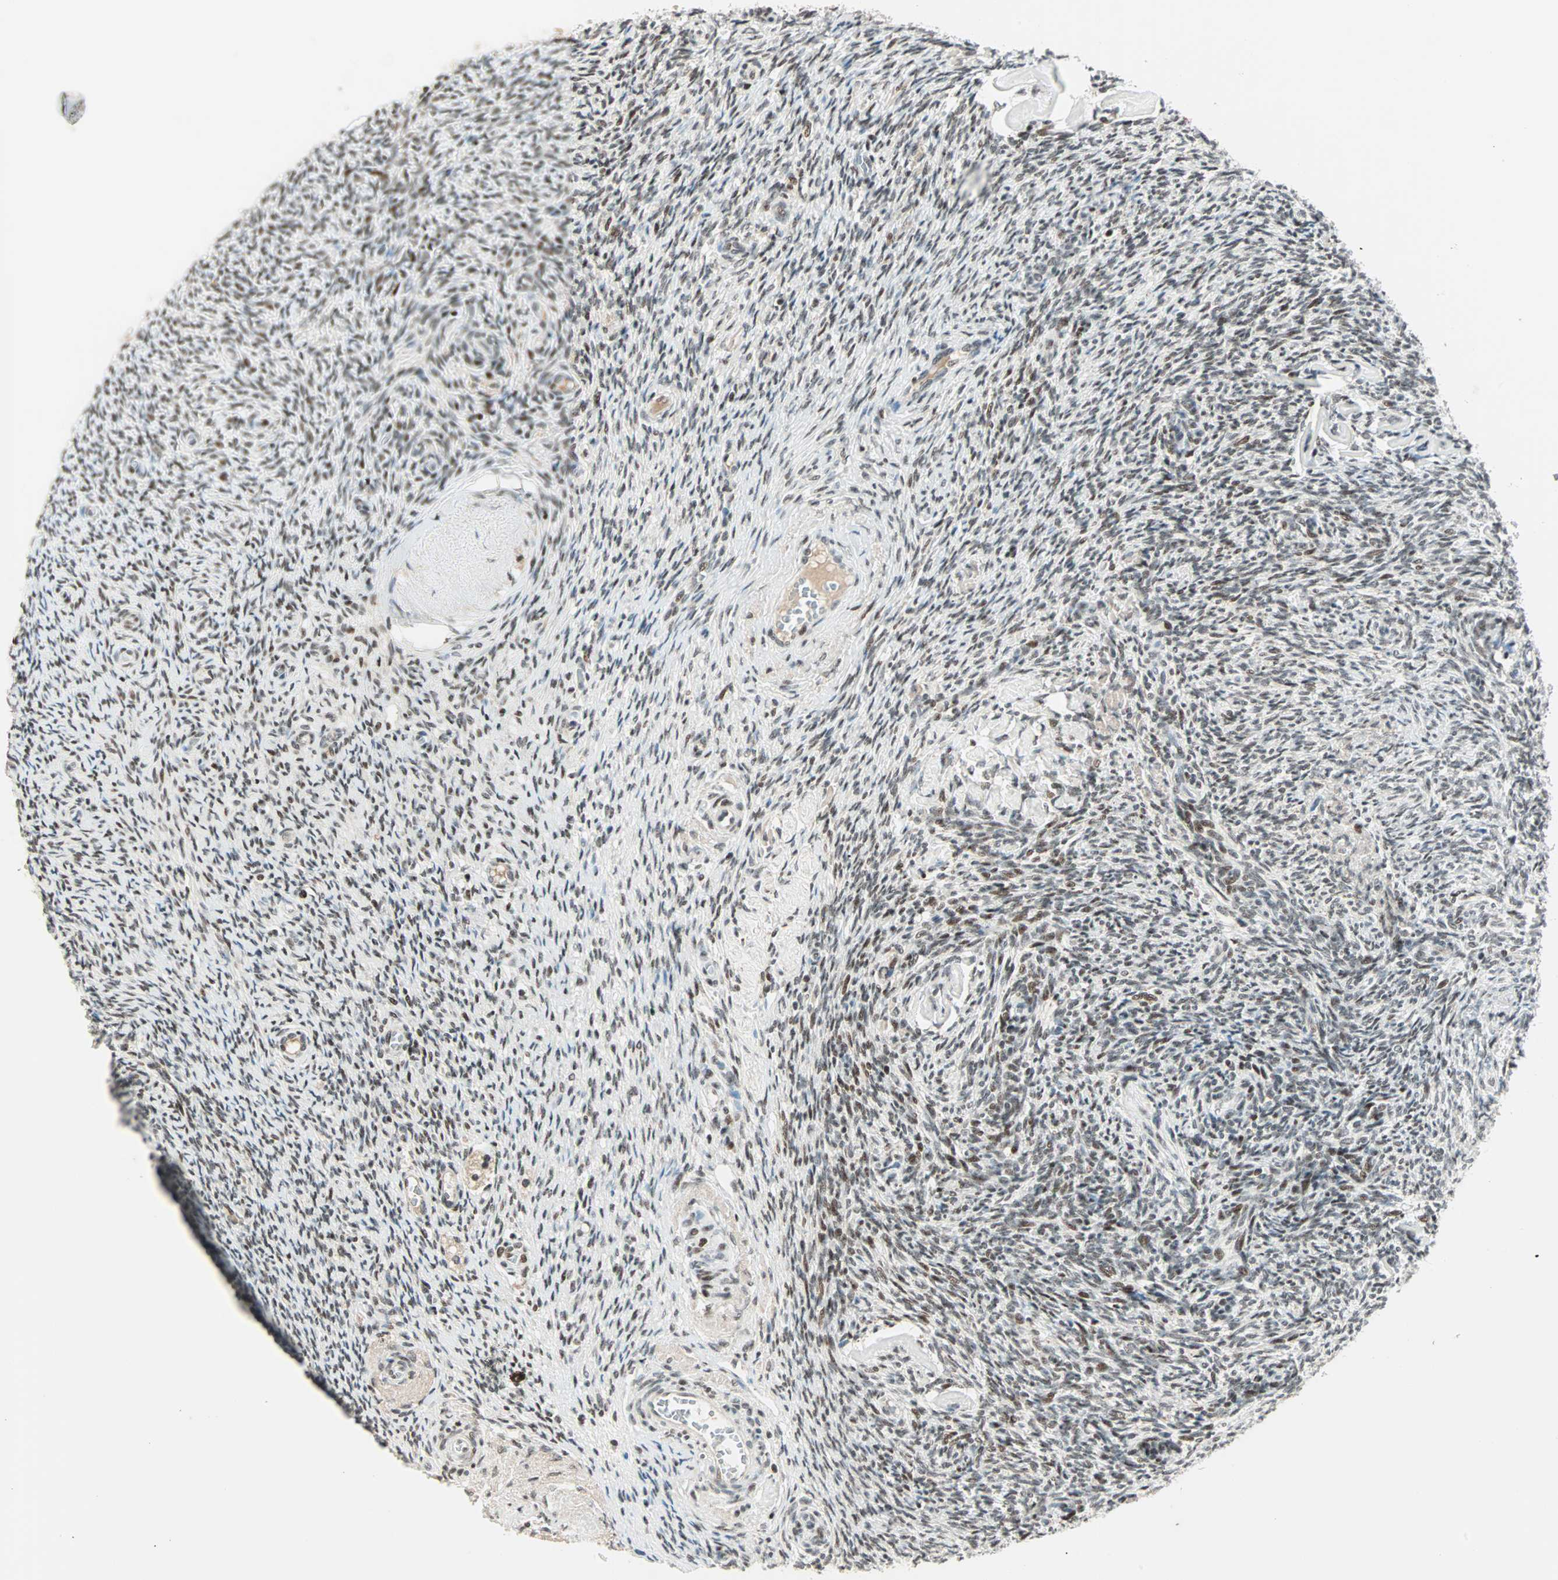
{"staining": {"intensity": "moderate", "quantity": "25%-75%", "location": "nuclear"}, "tissue": "ovary", "cell_type": "Ovarian stroma cells", "image_type": "normal", "snomed": [{"axis": "morphology", "description": "Normal tissue, NOS"}, {"axis": "topography", "description": "Ovary"}], "caption": "Immunohistochemistry of benign human ovary displays medium levels of moderate nuclear expression in approximately 25%-75% of ovarian stroma cells. The staining was performed using DAB (3,3'-diaminobenzidine) to visualize the protein expression in brown, while the nuclei were stained in blue with hematoxylin (Magnification: 20x).", "gene": "SIN3A", "patient": {"sex": "female", "age": 60}}